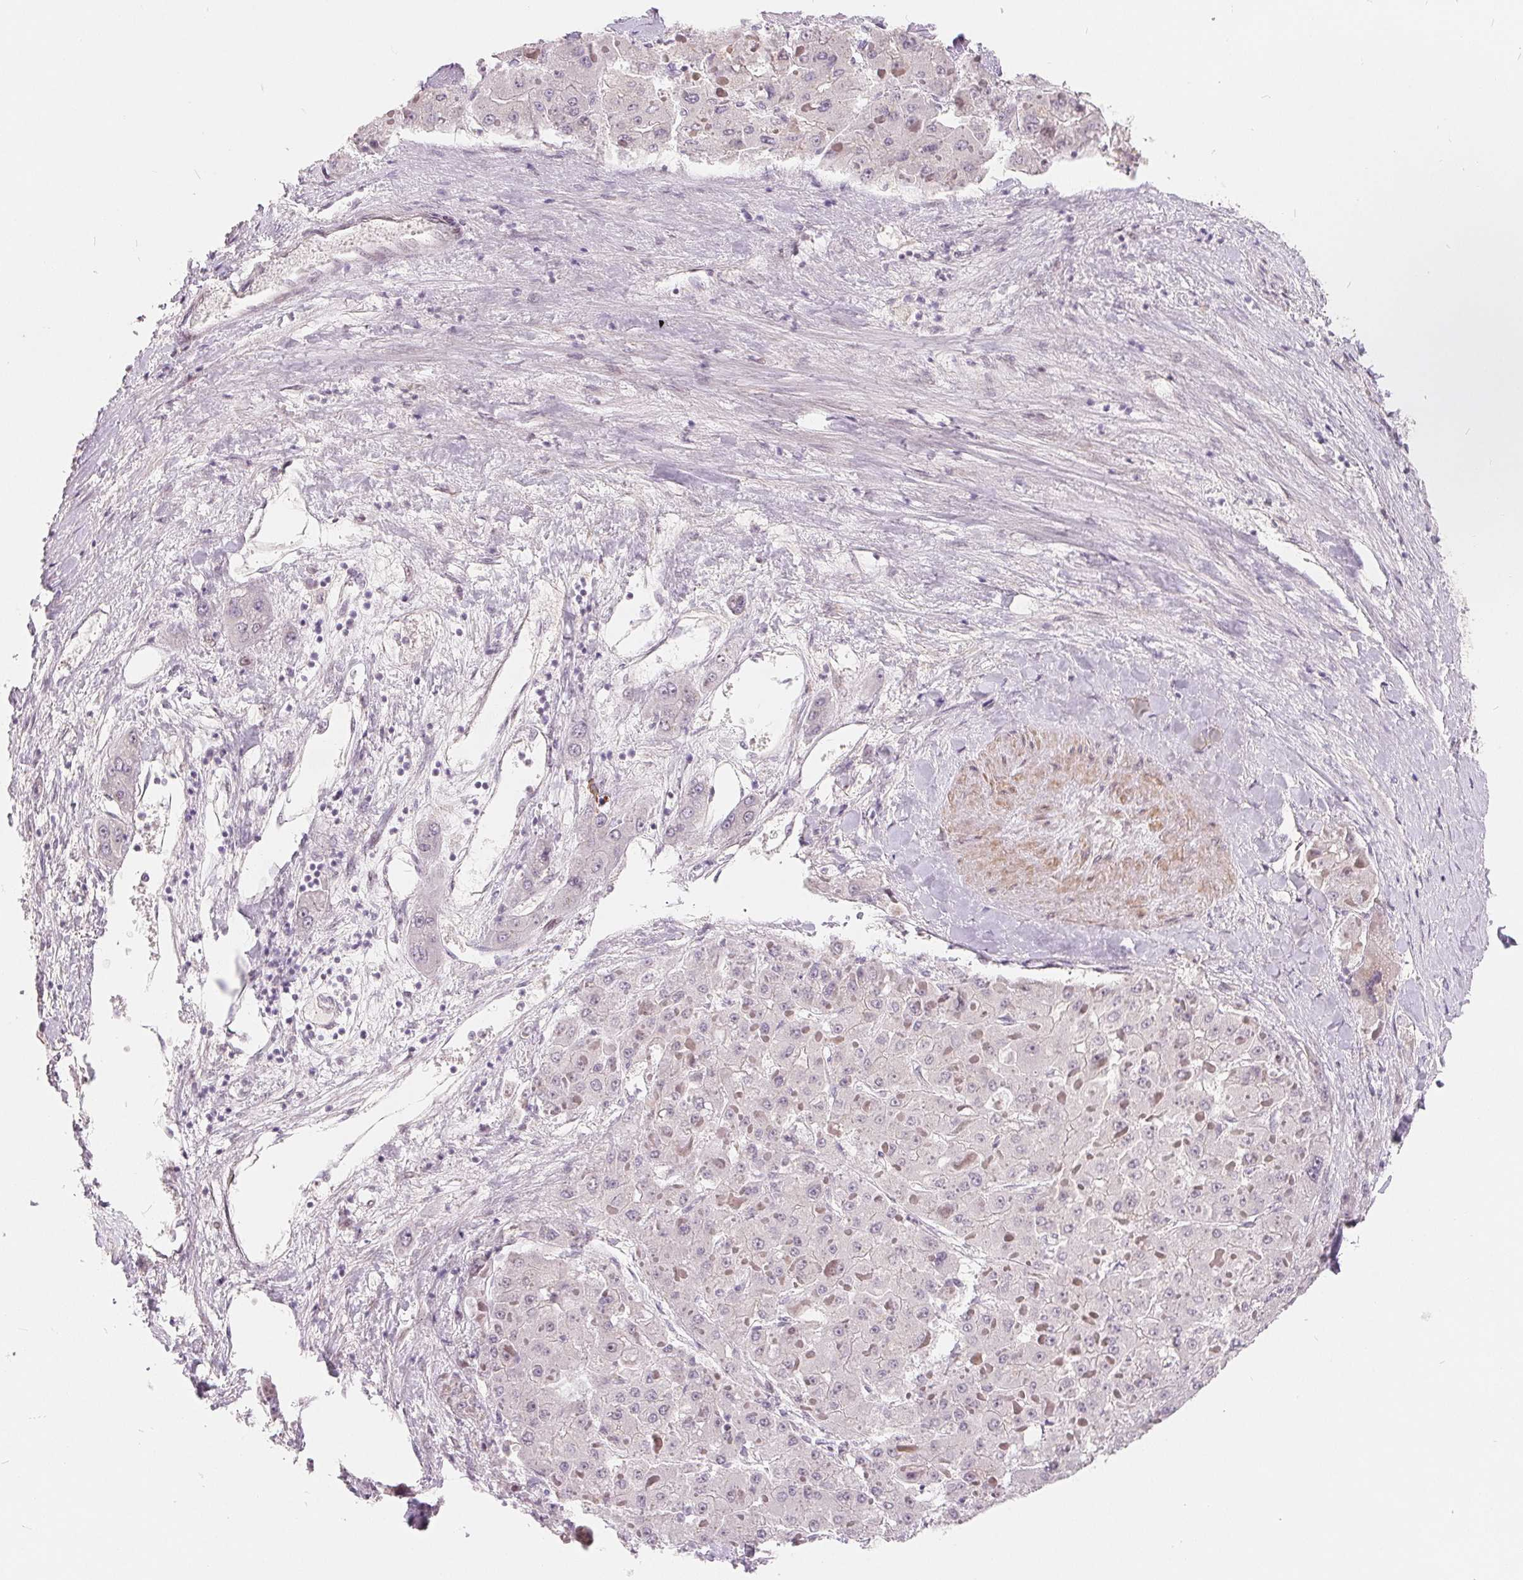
{"staining": {"intensity": "negative", "quantity": "none", "location": "none"}, "tissue": "liver cancer", "cell_type": "Tumor cells", "image_type": "cancer", "snomed": [{"axis": "morphology", "description": "Carcinoma, Hepatocellular, NOS"}, {"axis": "topography", "description": "Liver"}], "caption": "Immunohistochemistry image of neoplastic tissue: hepatocellular carcinoma (liver) stained with DAB (3,3'-diaminobenzidine) shows no significant protein expression in tumor cells. (DAB immunohistochemistry with hematoxylin counter stain).", "gene": "NRG2", "patient": {"sex": "female", "age": 73}}